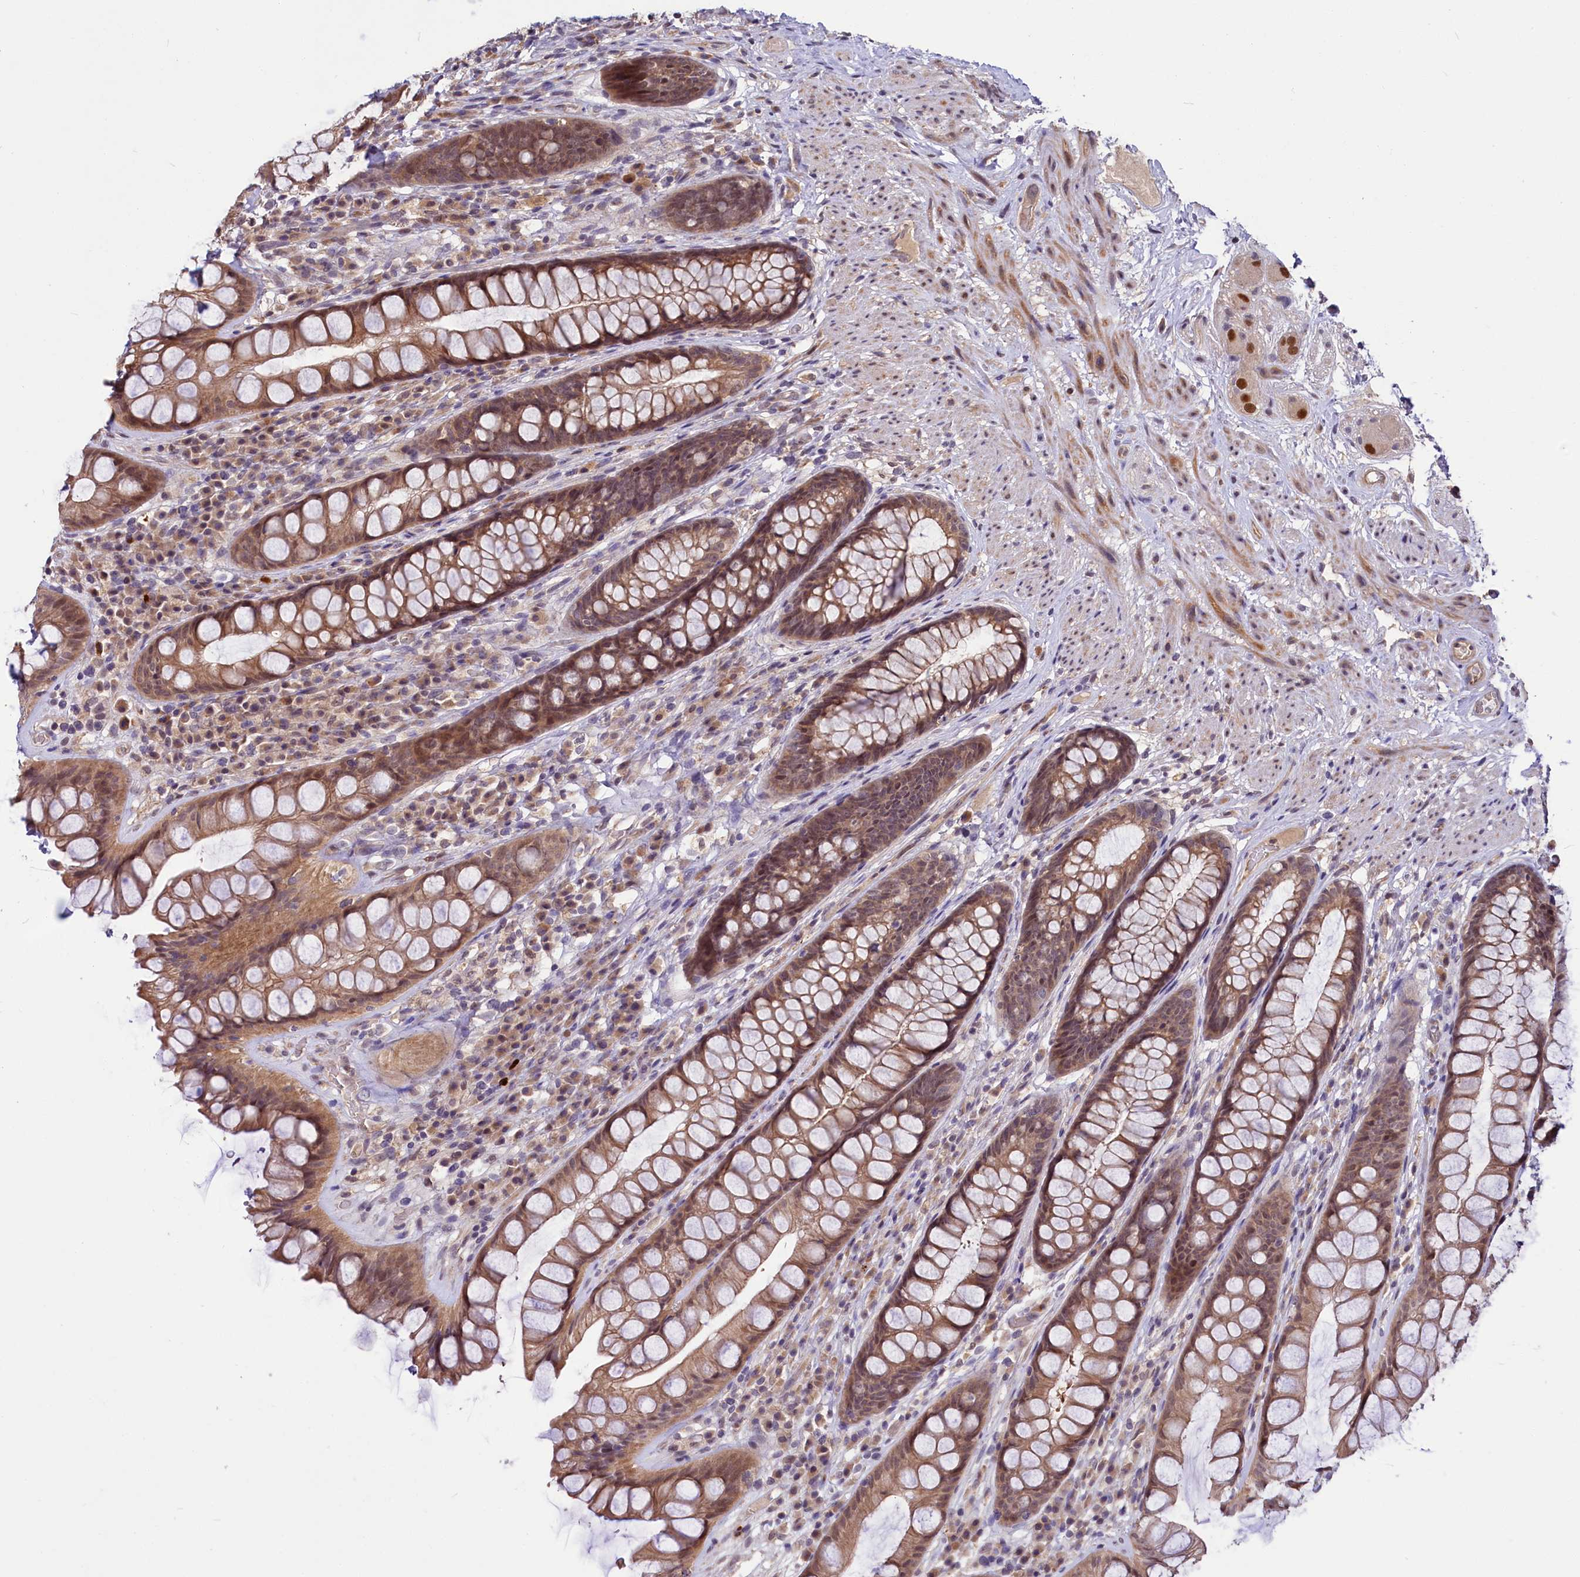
{"staining": {"intensity": "moderate", "quantity": ">75%", "location": "cytoplasmic/membranous,nuclear"}, "tissue": "rectum", "cell_type": "Glandular cells", "image_type": "normal", "snomed": [{"axis": "morphology", "description": "Normal tissue, NOS"}, {"axis": "topography", "description": "Rectum"}], "caption": "A brown stain highlights moderate cytoplasmic/membranous,nuclear staining of a protein in glandular cells of normal rectum.", "gene": "UBE3A", "patient": {"sex": "male", "age": 74}}